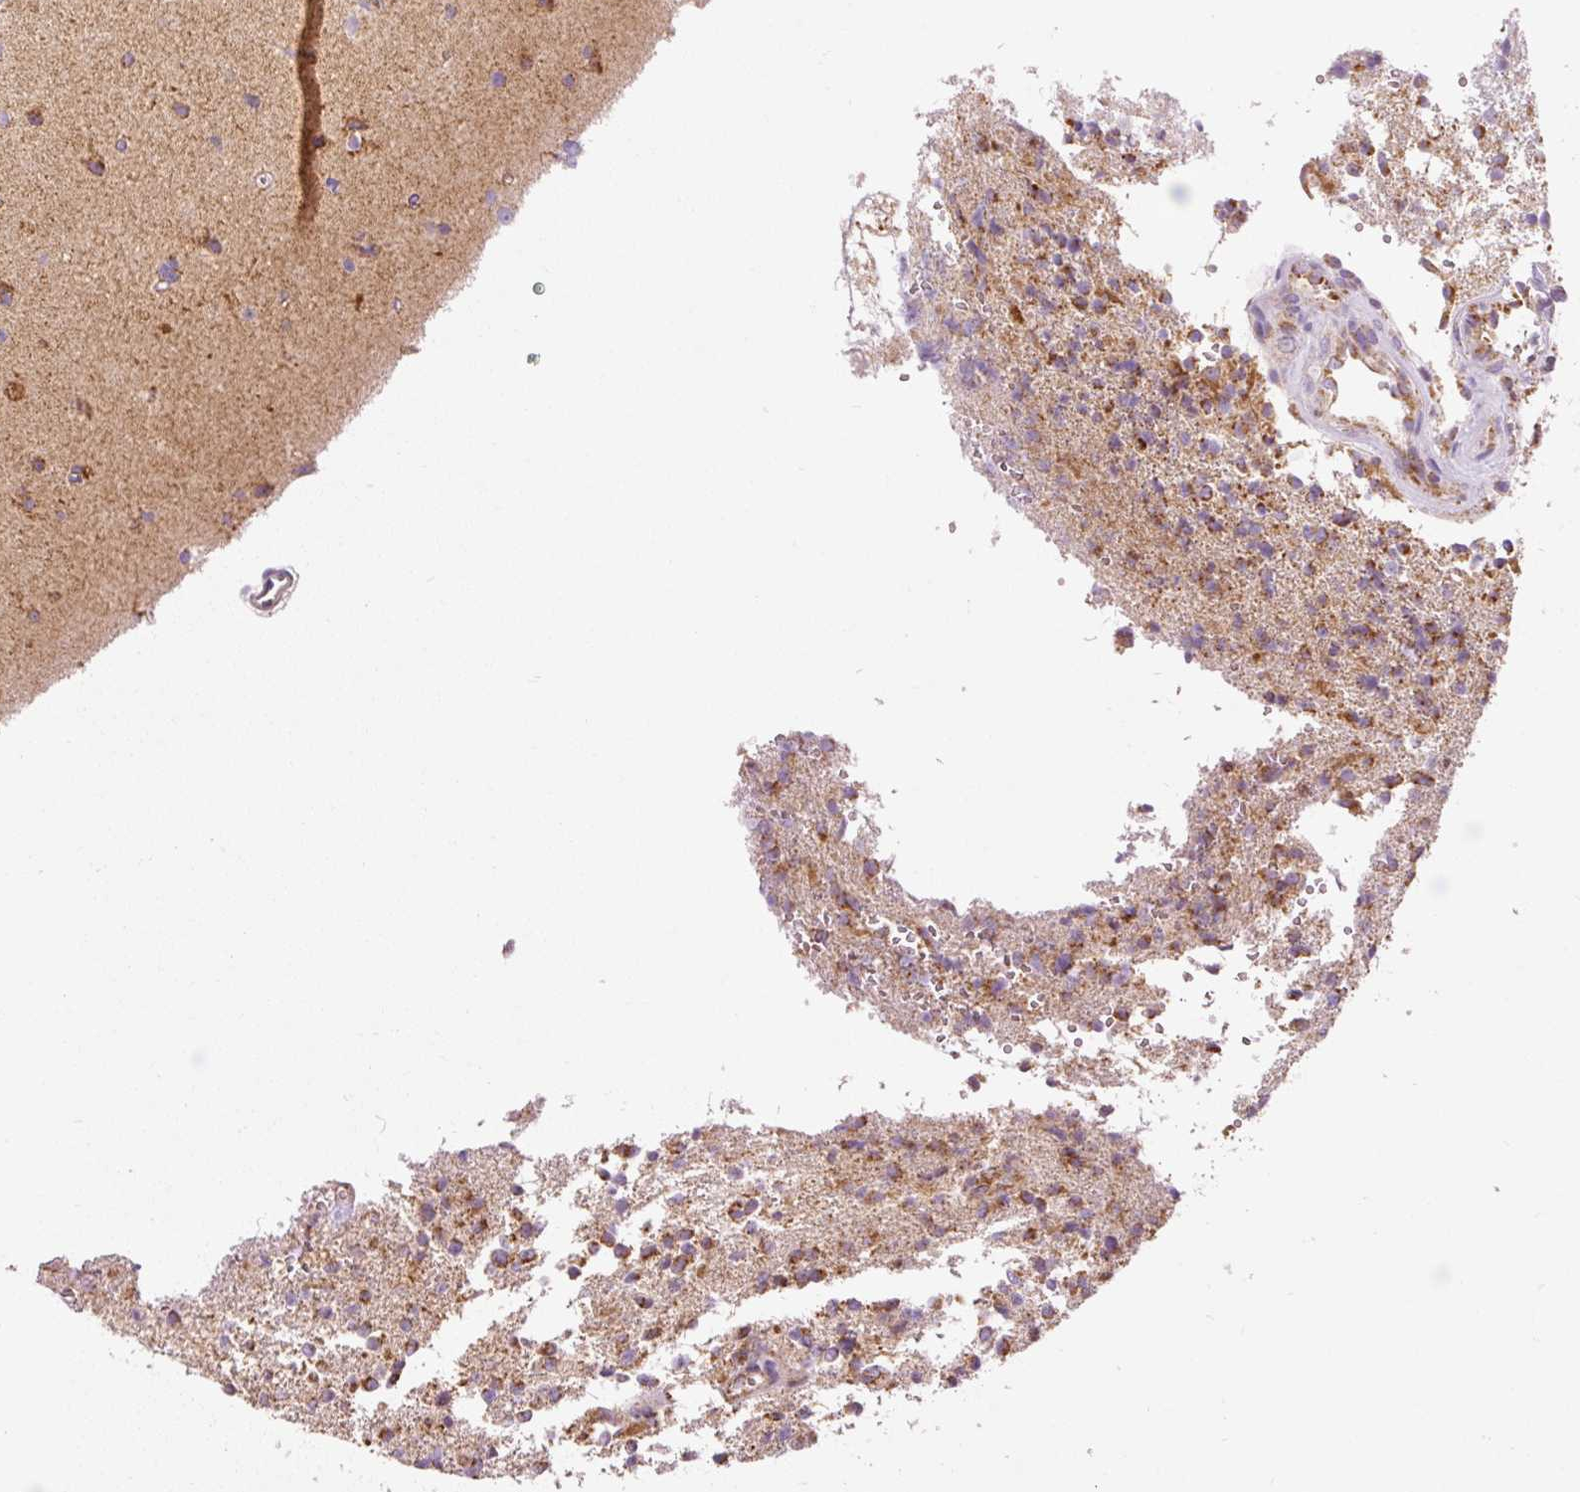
{"staining": {"intensity": "moderate", "quantity": "25%-75%", "location": "cytoplasmic/membranous"}, "tissue": "glioma", "cell_type": "Tumor cells", "image_type": "cancer", "snomed": [{"axis": "morphology", "description": "Glioma, malignant, High grade"}, {"axis": "topography", "description": "Brain"}], "caption": "Glioma stained with a brown dye displays moderate cytoplasmic/membranous positive positivity in about 25%-75% of tumor cells.", "gene": "NDUFB4", "patient": {"sex": "male", "age": 56}}